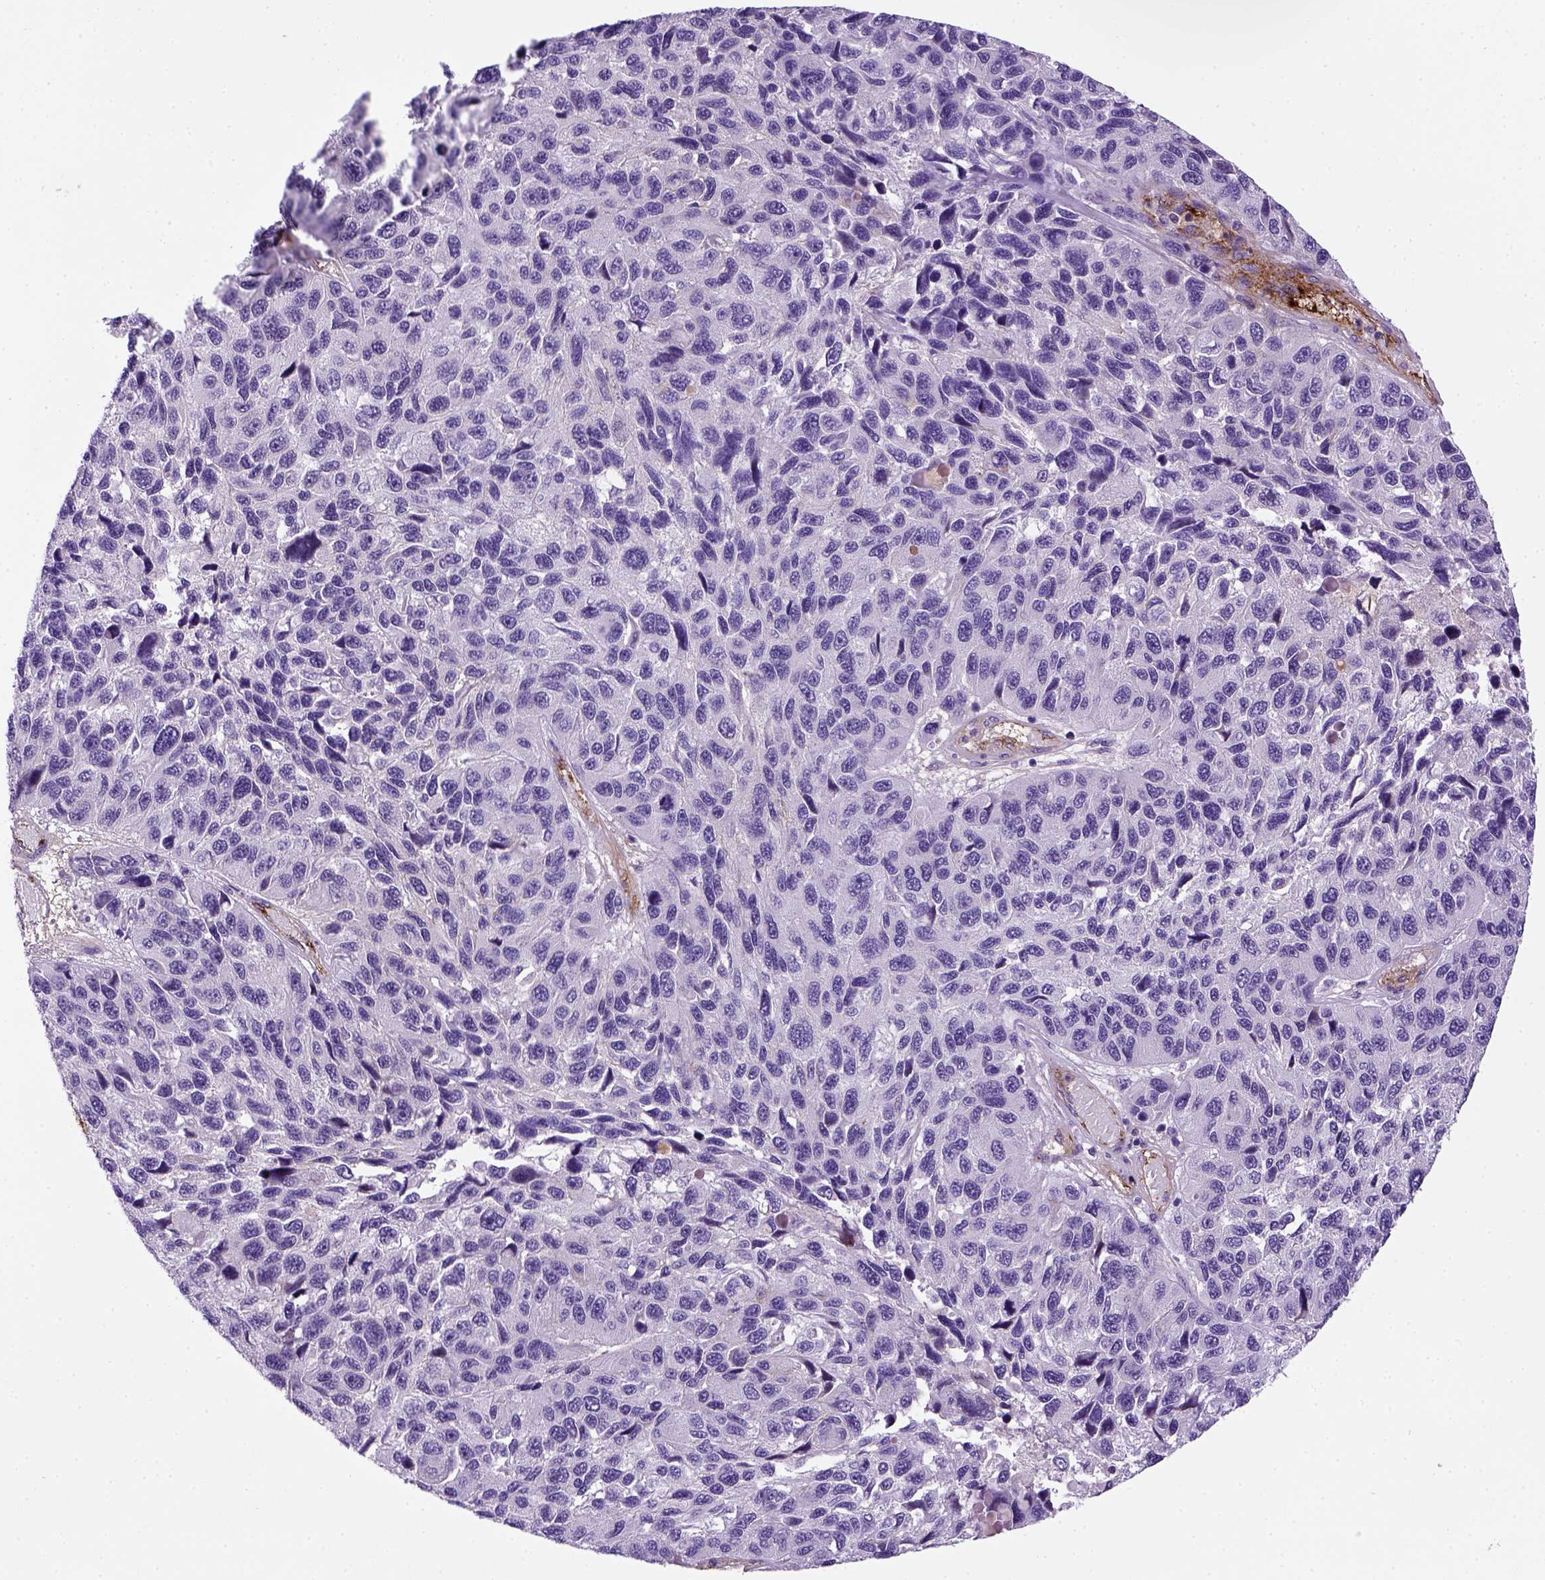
{"staining": {"intensity": "negative", "quantity": "none", "location": "none"}, "tissue": "melanoma", "cell_type": "Tumor cells", "image_type": "cancer", "snomed": [{"axis": "morphology", "description": "Malignant melanoma, NOS"}, {"axis": "topography", "description": "Skin"}], "caption": "The IHC micrograph has no significant expression in tumor cells of malignant melanoma tissue. (DAB (3,3'-diaminobenzidine) immunohistochemistry with hematoxylin counter stain).", "gene": "VWF", "patient": {"sex": "male", "age": 53}}